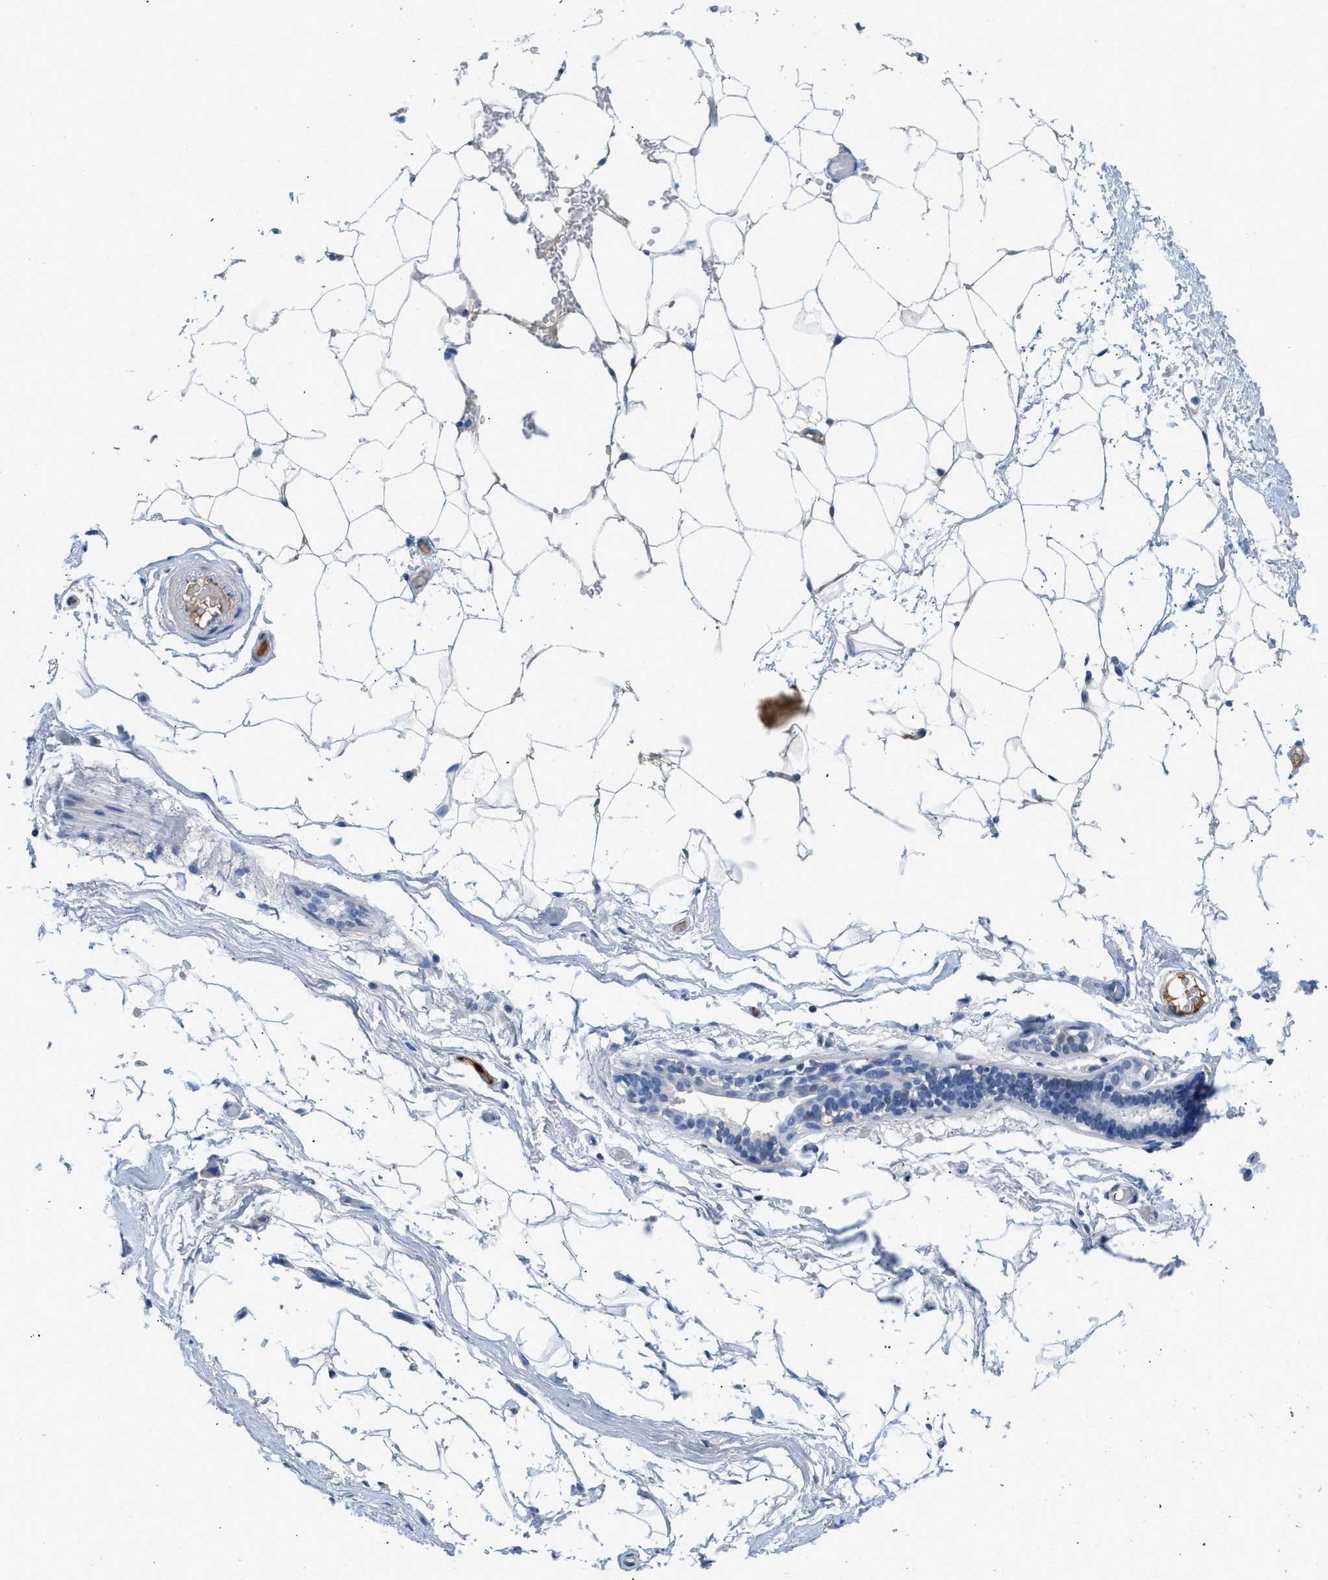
{"staining": {"intensity": "negative", "quantity": "none", "location": "none"}, "tissue": "adipose tissue", "cell_type": "Adipocytes", "image_type": "normal", "snomed": [{"axis": "morphology", "description": "Normal tissue, NOS"}, {"axis": "topography", "description": "Breast"}, {"axis": "topography", "description": "Soft tissue"}], "caption": "Adipose tissue stained for a protein using immunohistochemistry displays no positivity adipocytes.", "gene": "LEF1", "patient": {"sex": "female", "age": 75}}